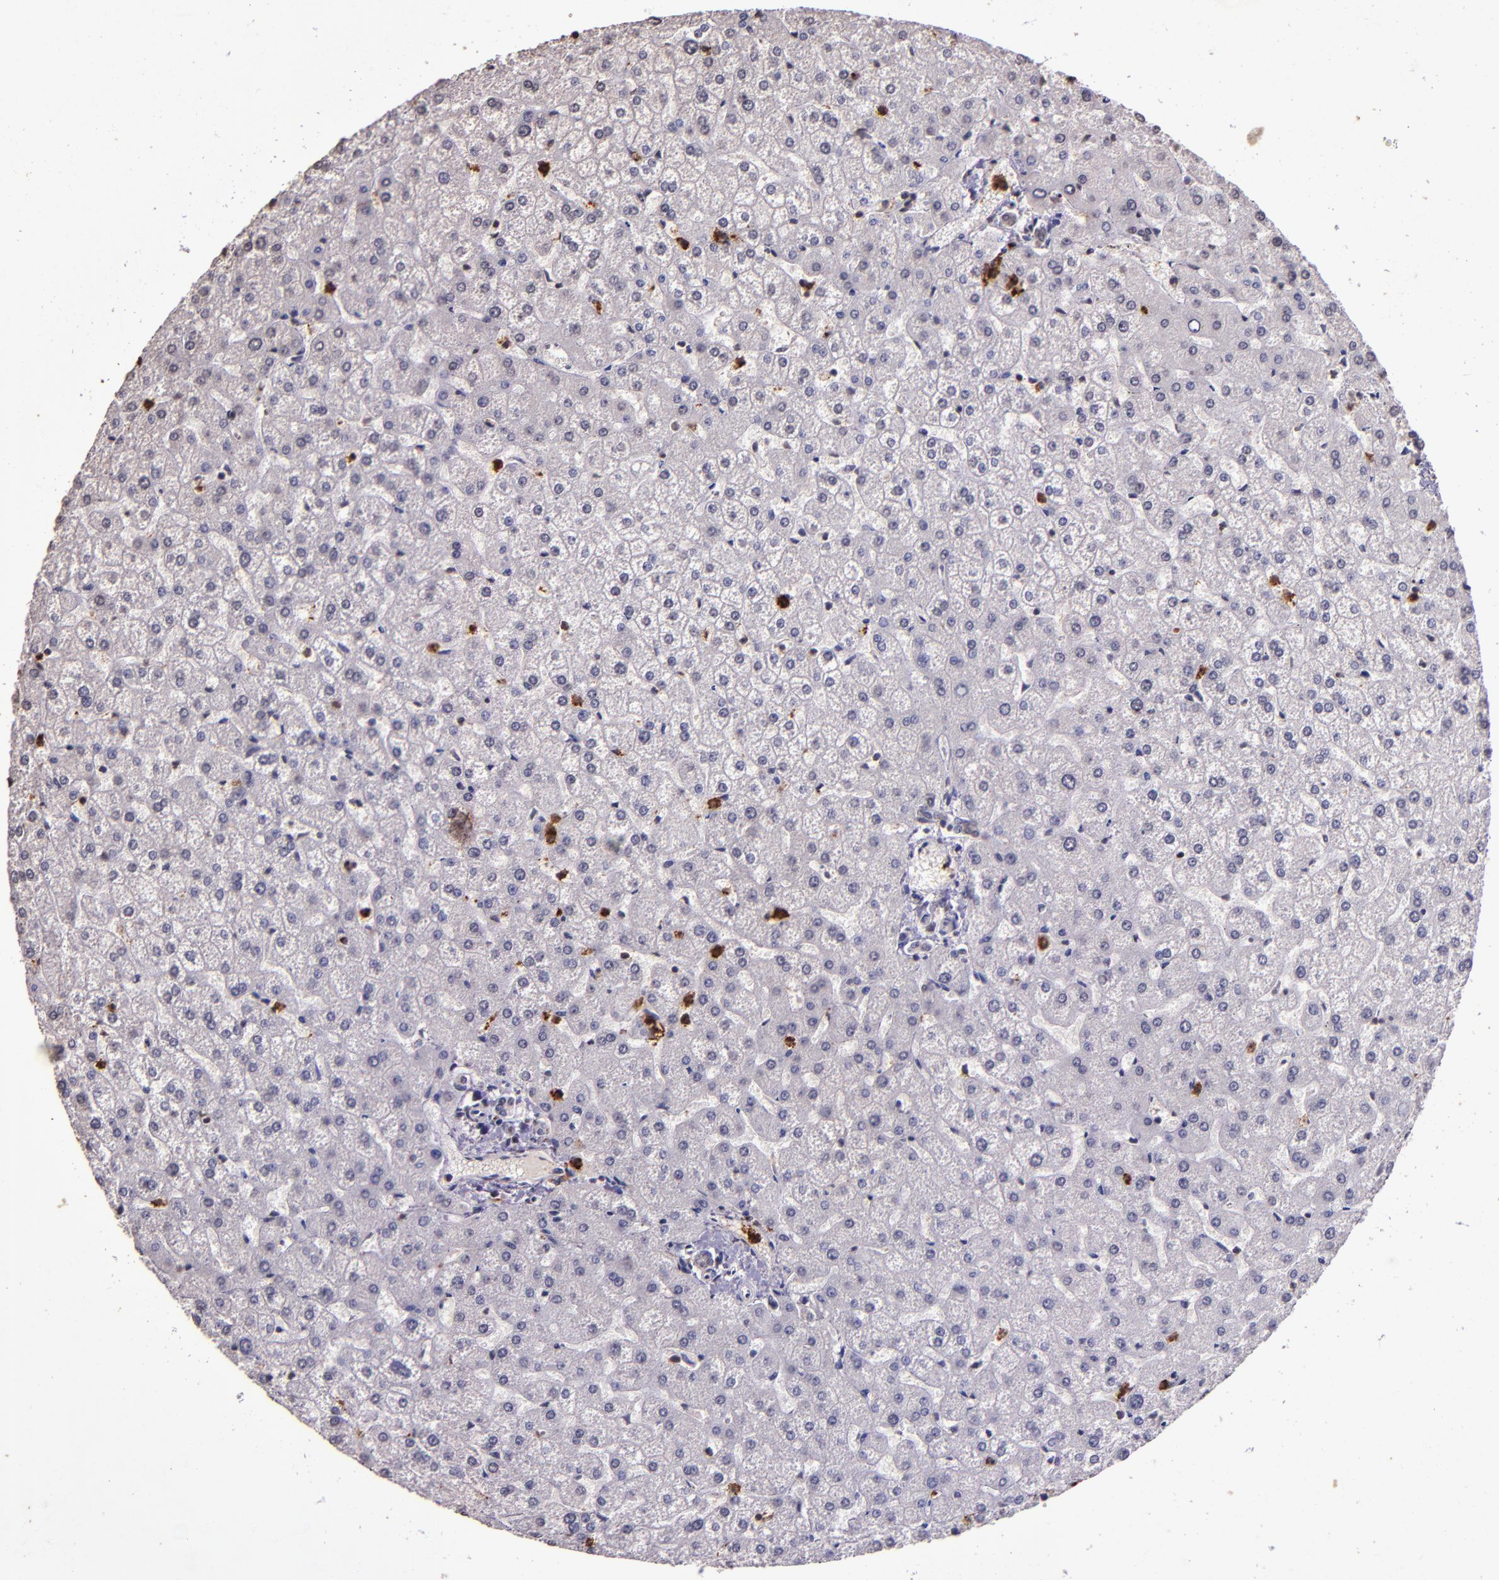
{"staining": {"intensity": "negative", "quantity": "none", "location": "none"}, "tissue": "liver", "cell_type": "Cholangiocytes", "image_type": "normal", "snomed": [{"axis": "morphology", "description": "Normal tissue, NOS"}, {"axis": "topography", "description": "Liver"}], "caption": "IHC photomicrograph of benign liver stained for a protein (brown), which displays no expression in cholangiocytes.", "gene": "SLC2A3", "patient": {"sex": "female", "age": 32}}